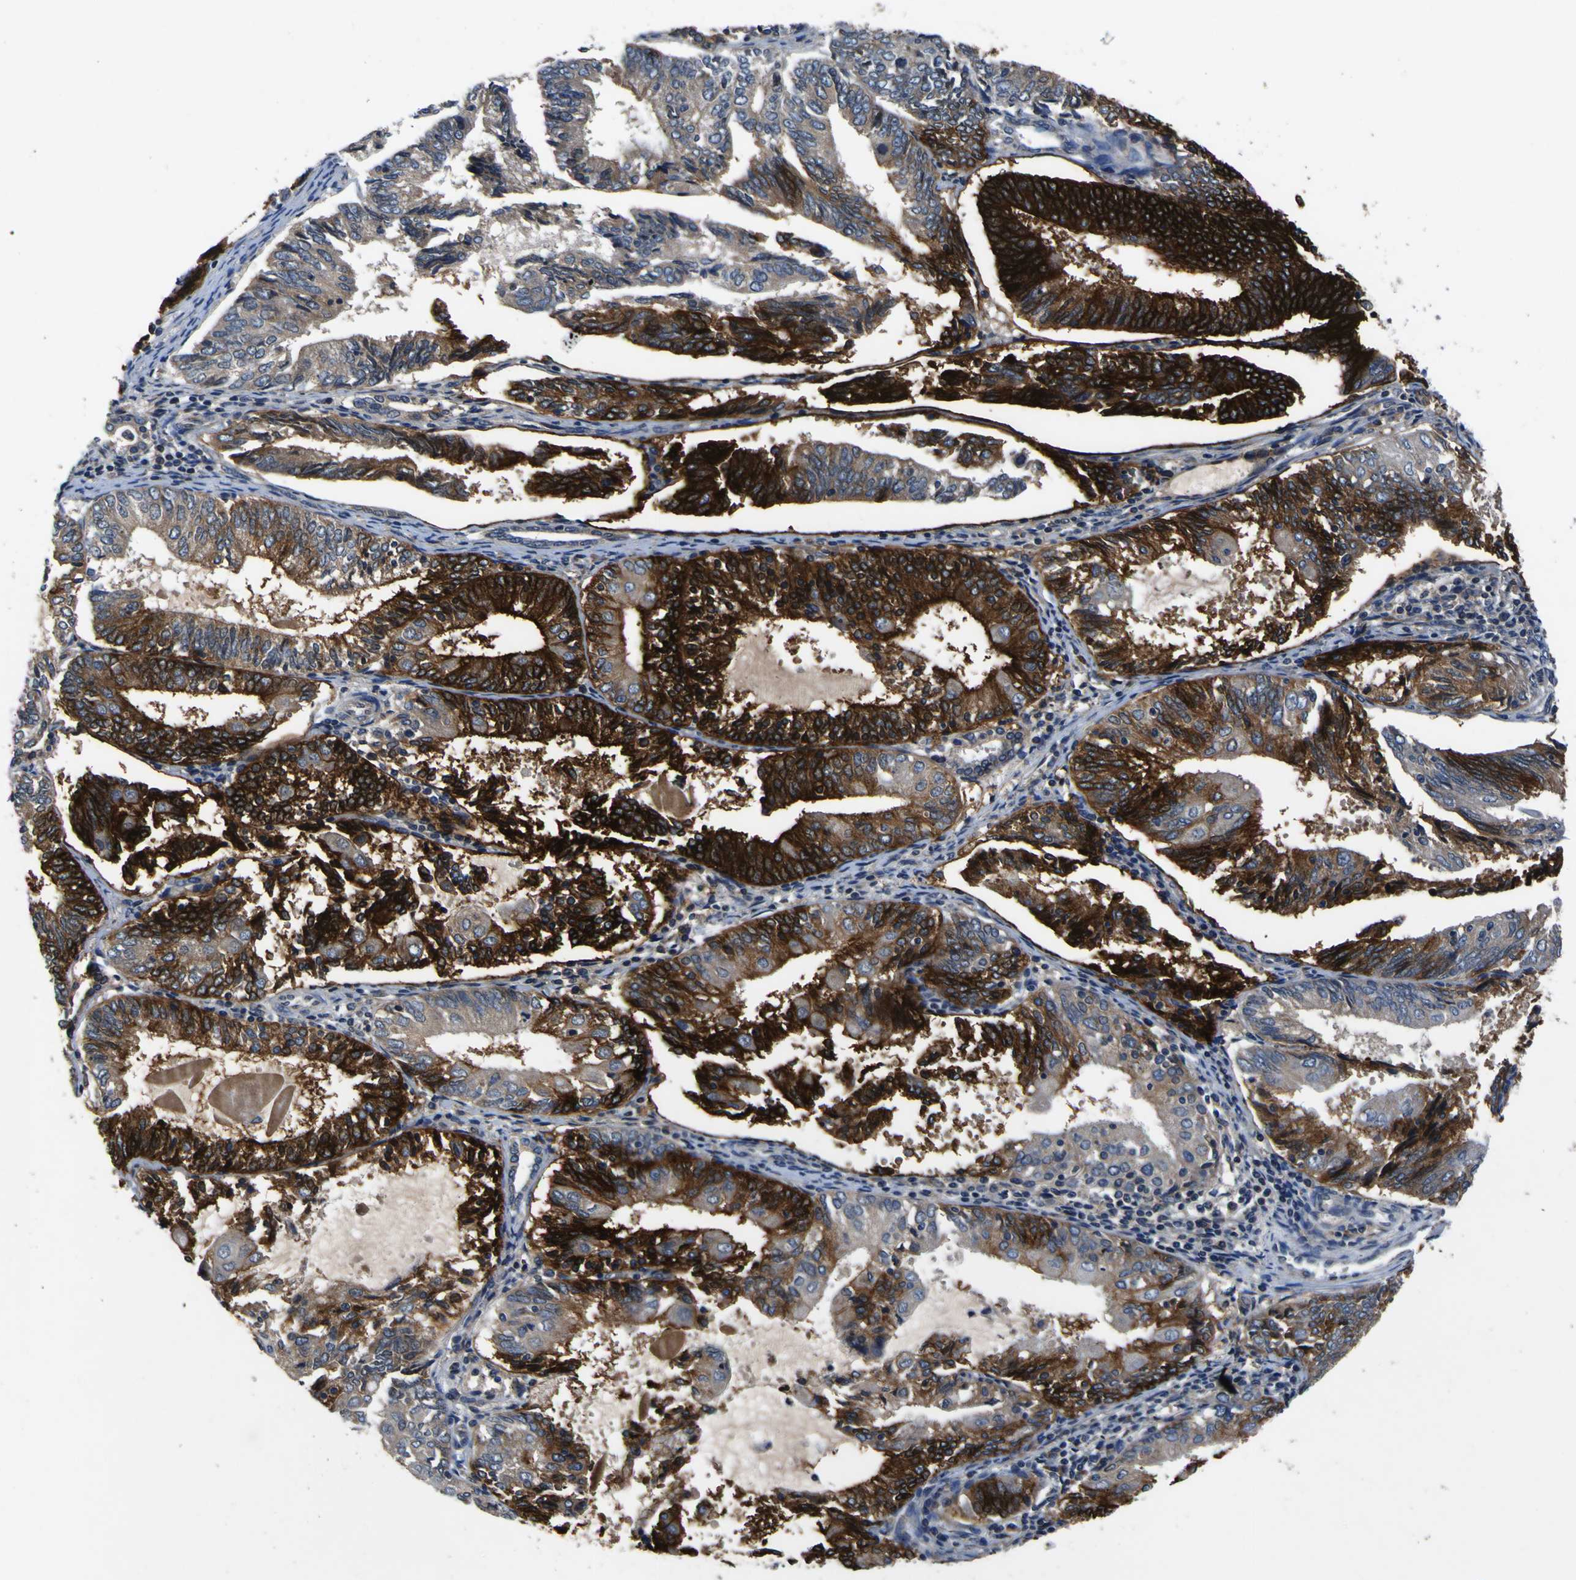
{"staining": {"intensity": "strong", "quantity": ">75%", "location": "cytoplasmic/membranous"}, "tissue": "endometrial cancer", "cell_type": "Tumor cells", "image_type": "cancer", "snomed": [{"axis": "morphology", "description": "Adenocarcinoma, NOS"}, {"axis": "topography", "description": "Endometrium"}], "caption": "DAB (3,3'-diaminobenzidine) immunohistochemical staining of human endometrial cancer (adenocarcinoma) shows strong cytoplasmic/membranous protein staining in approximately >75% of tumor cells. (DAB IHC with brightfield microscopy, high magnification).", "gene": "EPHB4", "patient": {"sex": "female", "age": 81}}